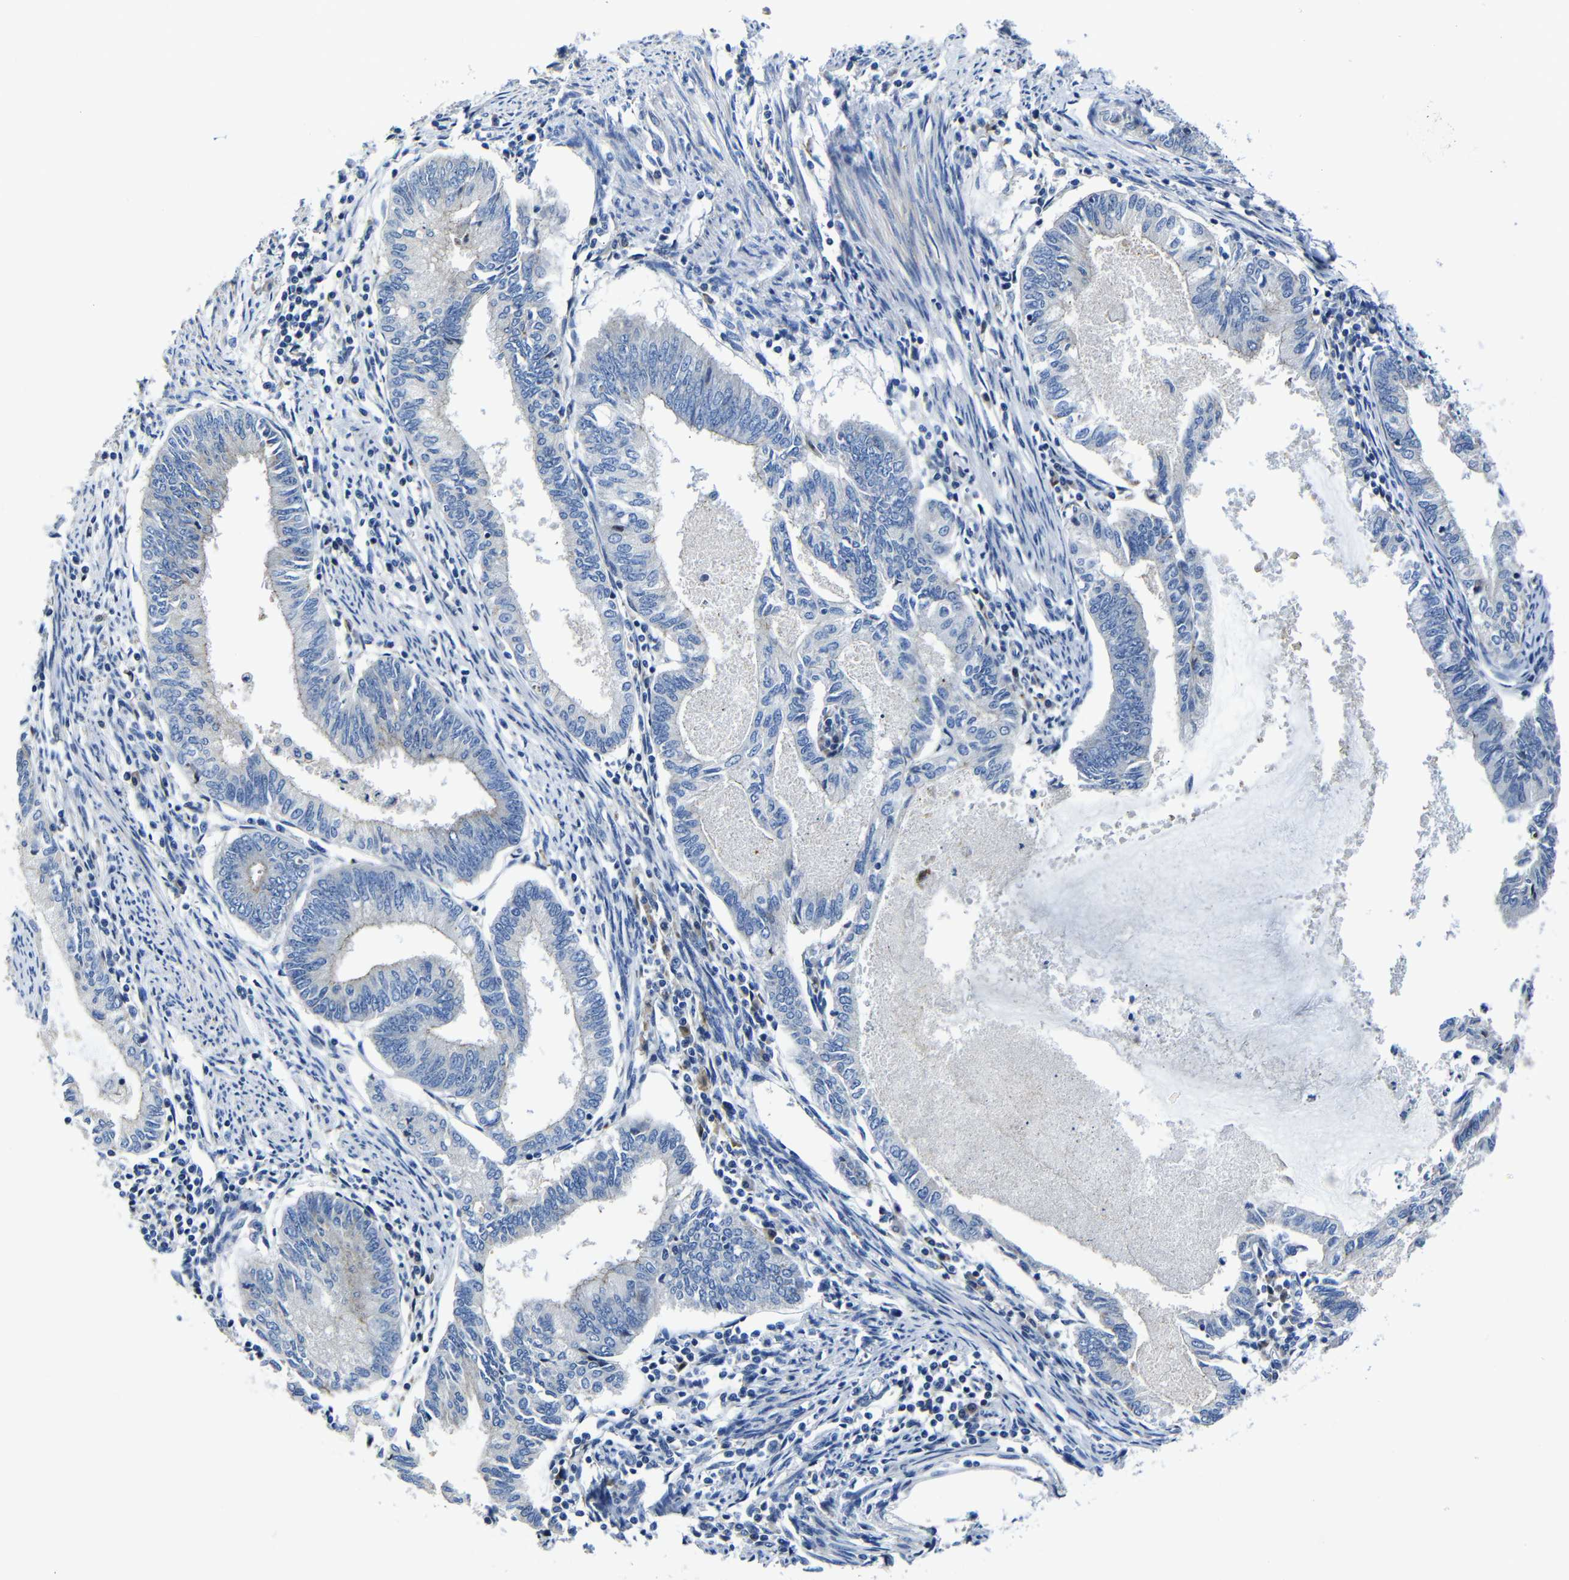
{"staining": {"intensity": "negative", "quantity": "none", "location": "none"}, "tissue": "endometrial cancer", "cell_type": "Tumor cells", "image_type": "cancer", "snomed": [{"axis": "morphology", "description": "Adenocarcinoma, NOS"}, {"axis": "topography", "description": "Endometrium"}], "caption": "Micrograph shows no protein expression in tumor cells of endometrial cancer (adenocarcinoma) tissue. Nuclei are stained in blue.", "gene": "AFDN", "patient": {"sex": "female", "age": 86}}